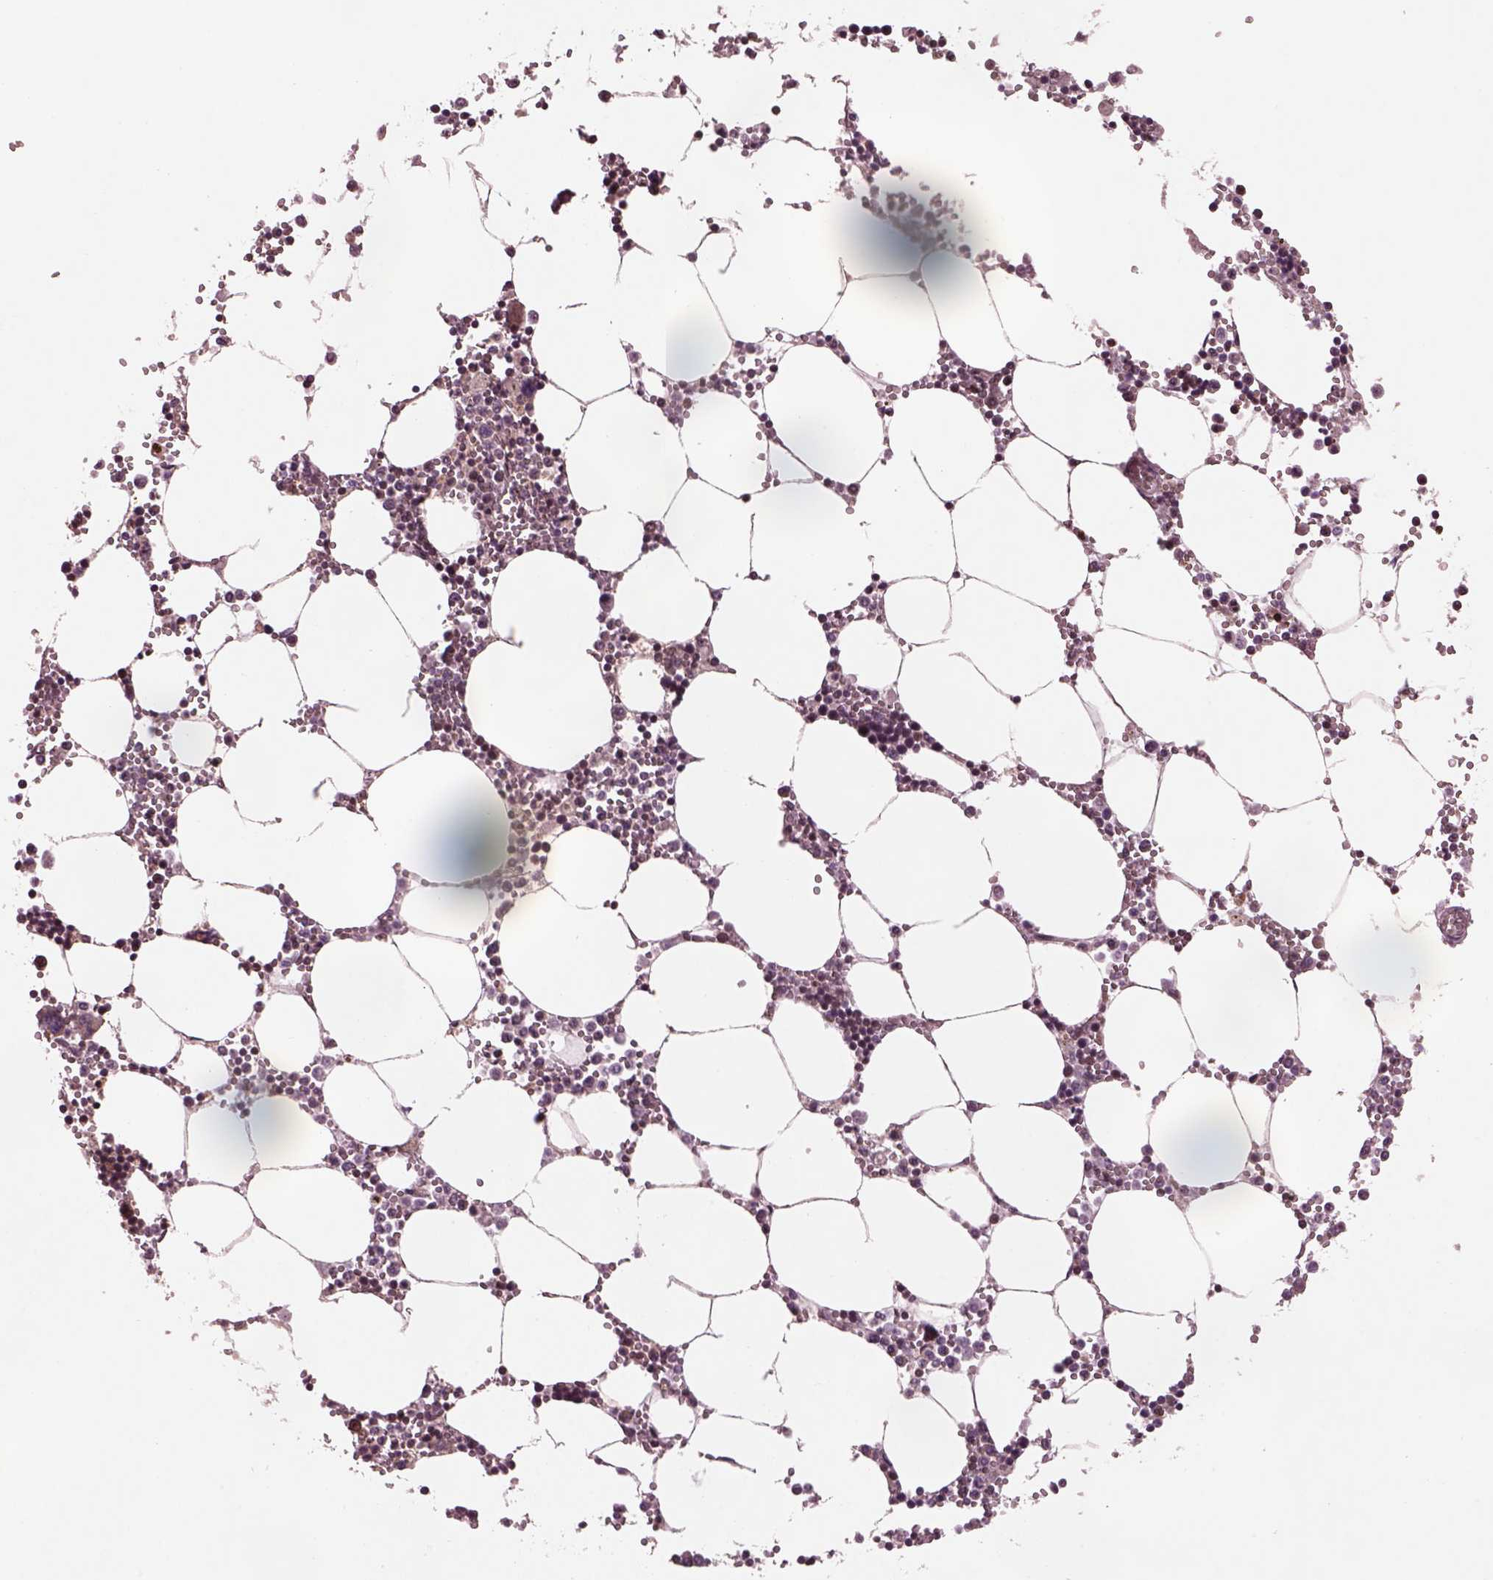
{"staining": {"intensity": "moderate", "quantity": "<25%", "location": "cytoplasmic/membranous,nuclear"}, "tissue": "bone marrow", "cell_type": "Hematopoietic cells", "image_type": "normal", "snomed": [{"axis": "morphology", "description": "Normal tissue, NOS"}, {"axis": "topography", "description": "Bone marrow"}], "caption": "Immunohistochemical staining of normal bone marrow shows <25% levels of moderate cytoplasmic/membranous,nuclear protein staining in approximately <25% of hematopoietic cells. (IHC, brightfield microscopy, high magnification).", "gene": "SRI", "patient": {"sex": "male", "age": 54}}